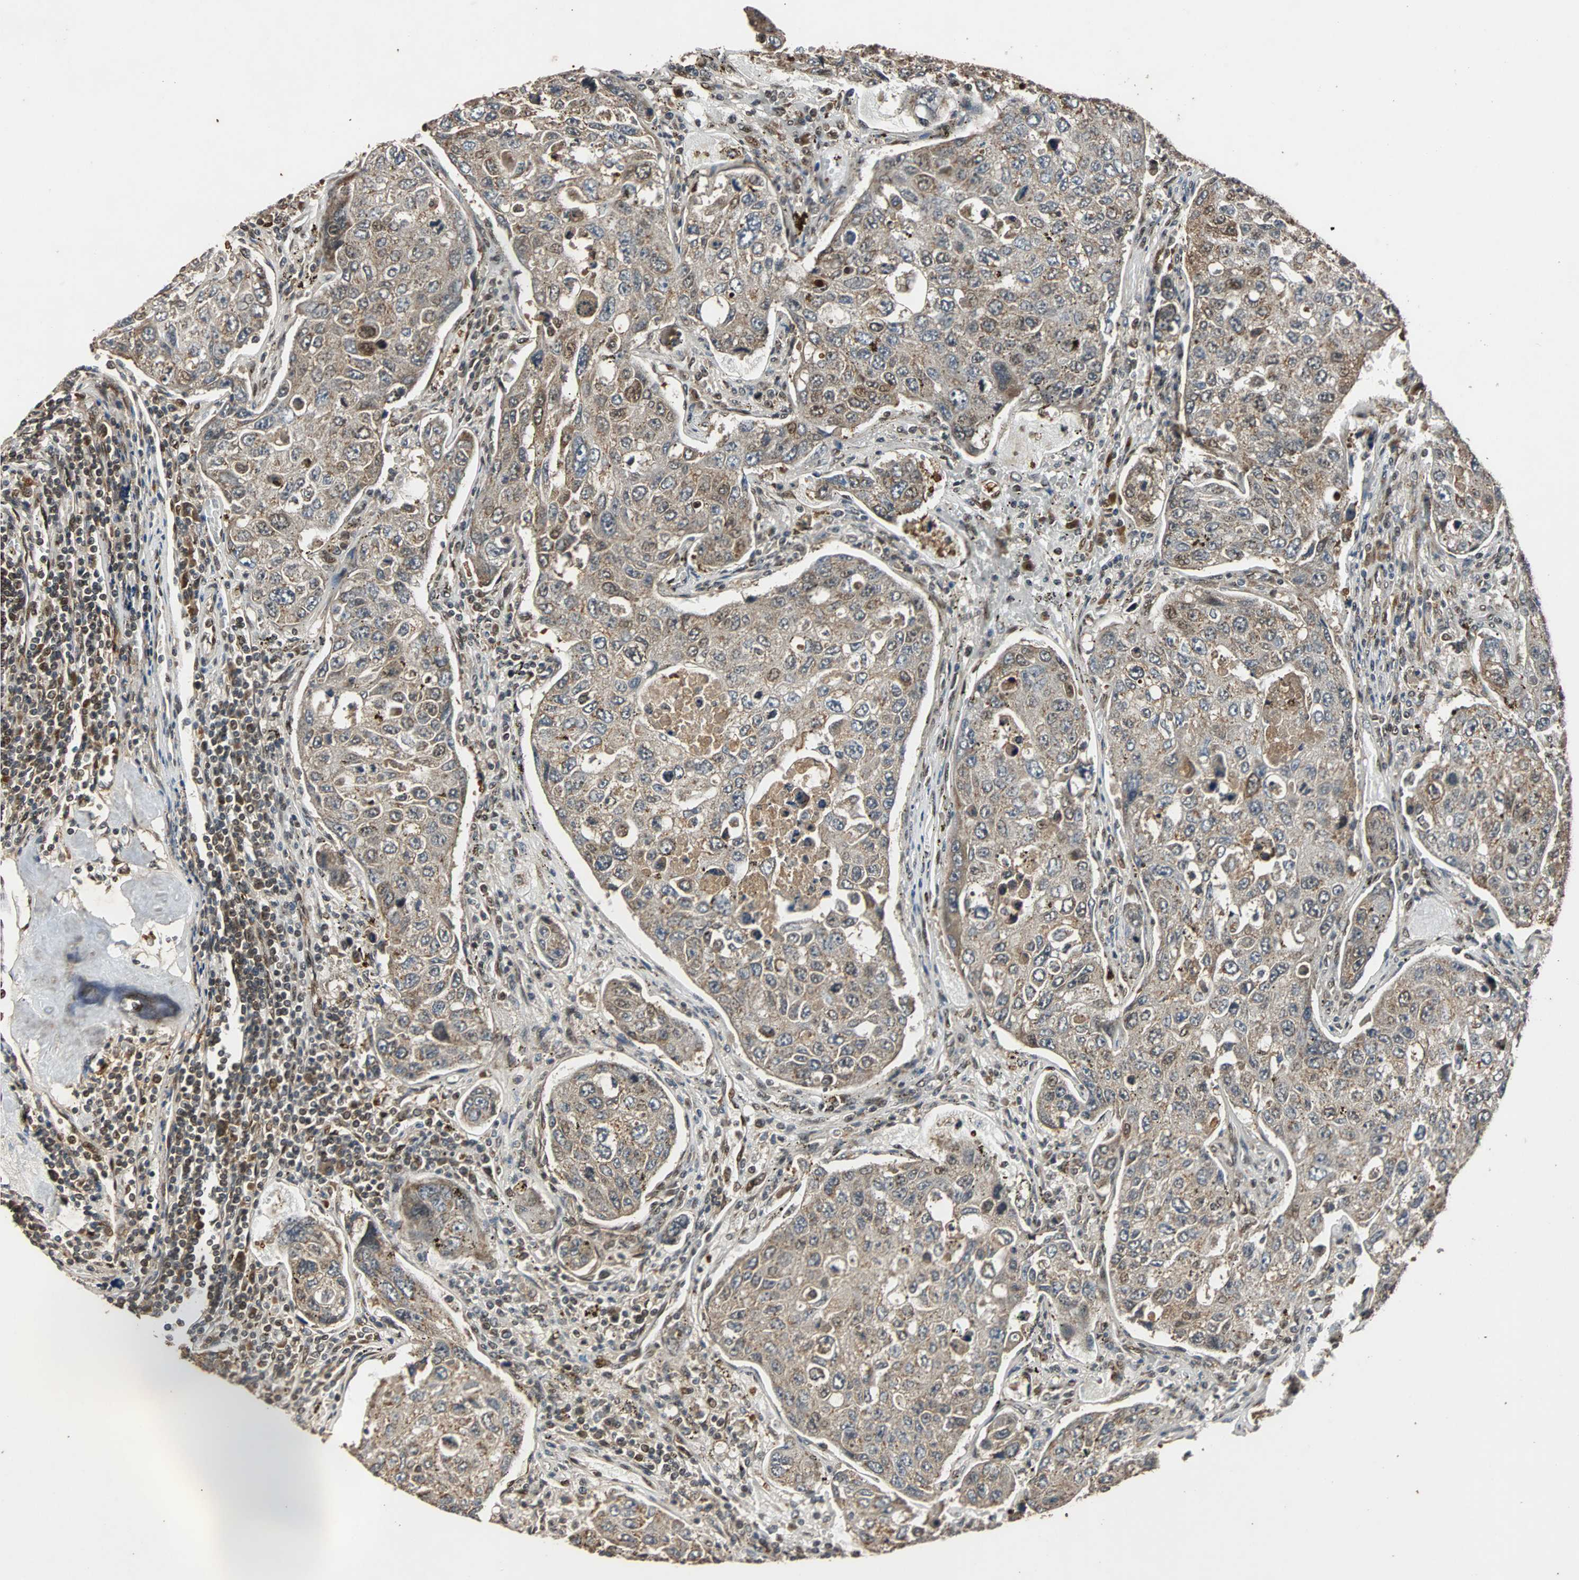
{"staining": {"intensity": "moderate", "quantity": "25%-75%", "location": "cytoplasmic/membranous,nuclear"}, "tissue": "urothelial cancer", "cell_type": "Tumor cells", "image_type": "cancer", "snomed": [{"axis": "morphology", "description": "Urothelial carcinoma, High grade"}, {"axis": "topography", "description": "Lymph node"}, {"axis": "topography", "description": "Urinary bladder"}], "caption": "This image reveals IHC staining of human high-grade urothelial carcinoma, with medium moderate cytoplasmic/membranous and nuclear expression in approximately 25%-75% of tumor cells.", "gene": "USP31", "patient": {"sex": "male", "age": 51}}